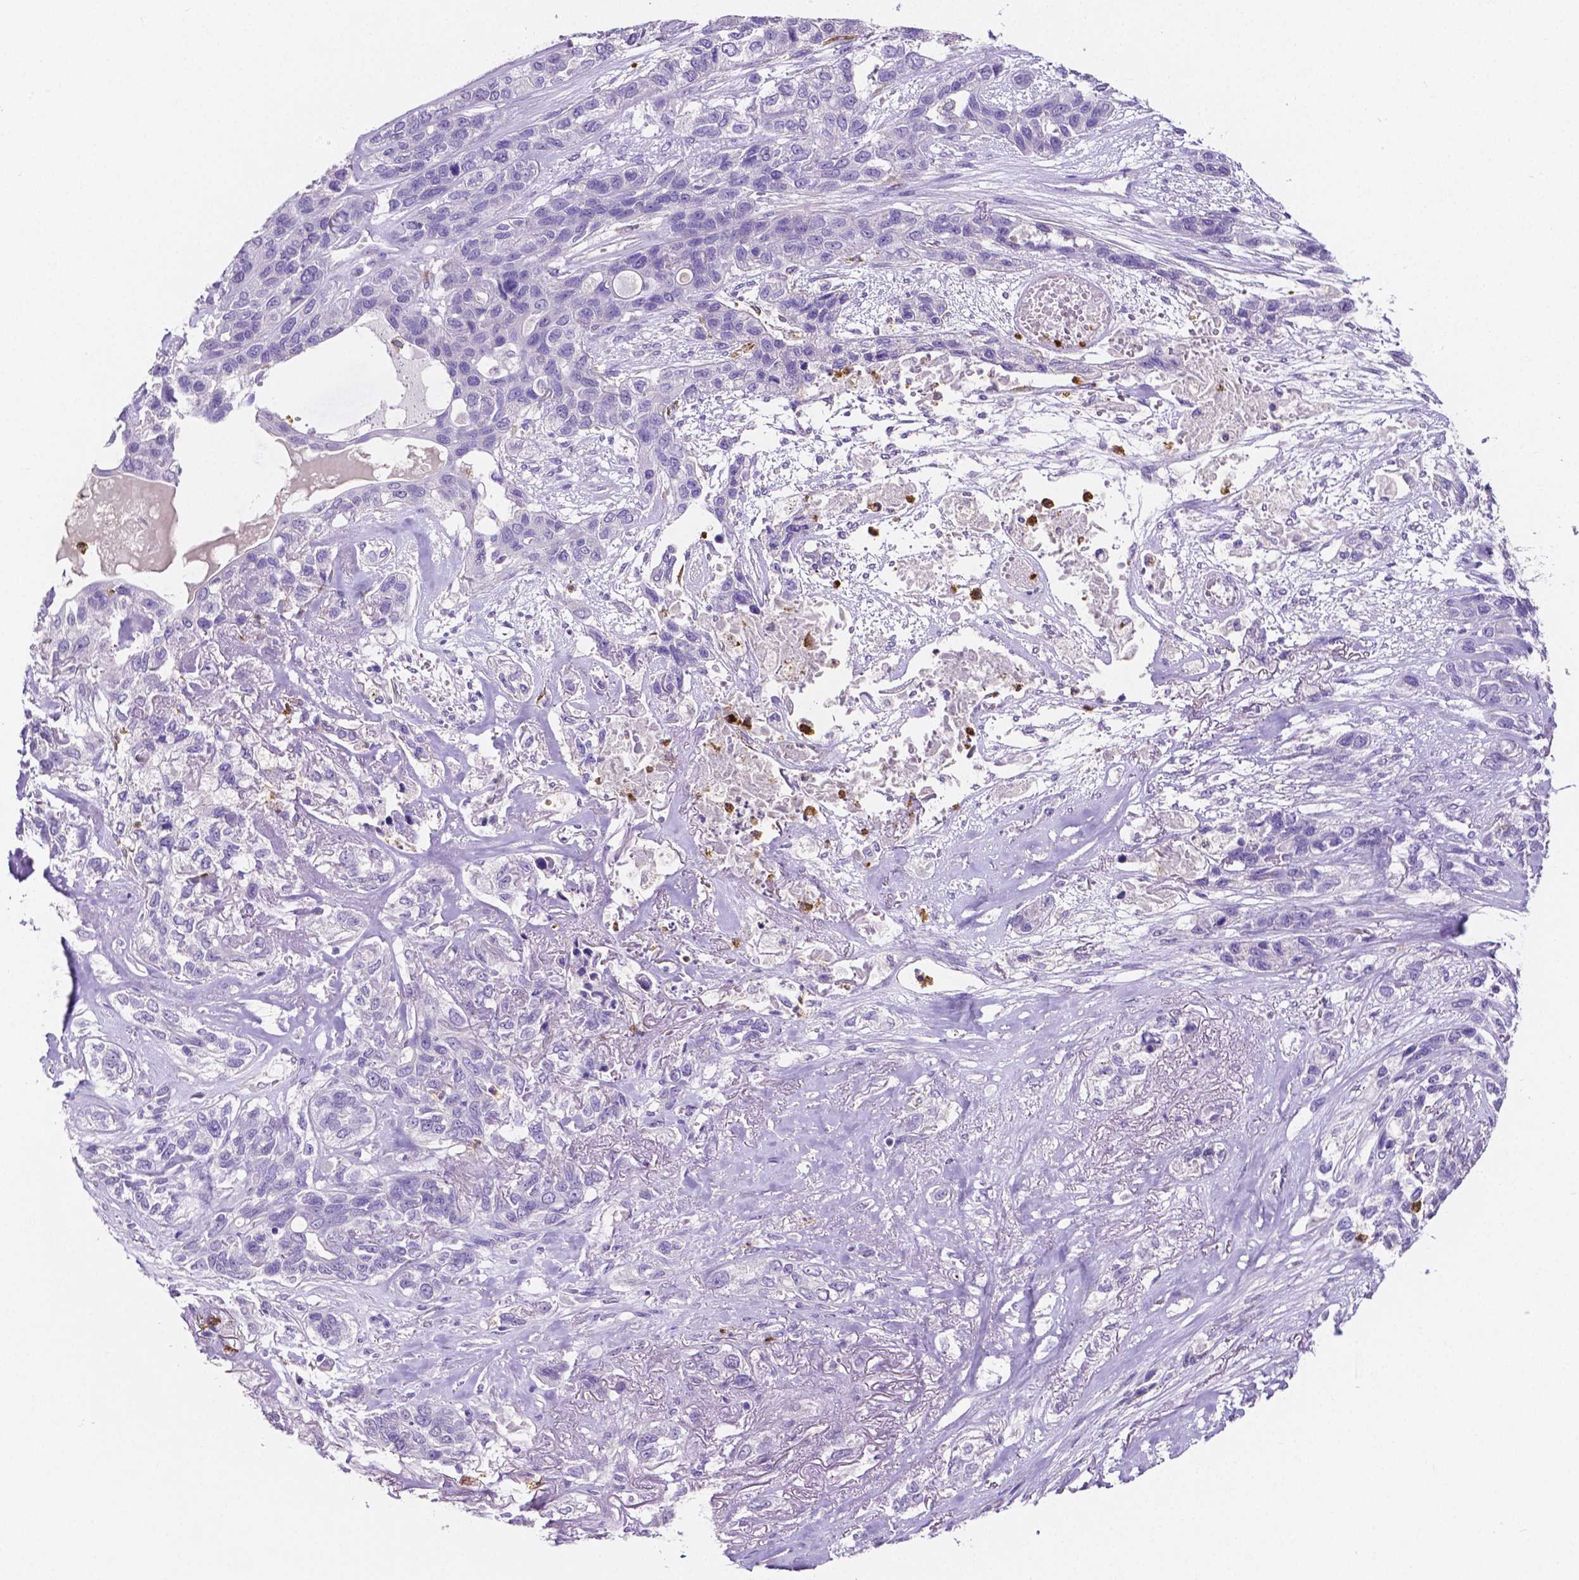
{"staining": {"intensity": "negative", "quantity": "none", "location": "none"}, "tissue": "lung cancer", "cell_type": "Tumor cells", "image_type": "cancer", "snomed": [{"axis": "morphology", "description": "Squamous cell carcinoma, NOS"}, {"axis": "topography", "description": "Lung"}], "caption": "This is an immunohistochemistry photomicrograph of lung cancer (squamous cell carcinoma). There is no staining in tumor cells.", "gene": "MMP9", "patient": {"sex": "female", "age": 70}}